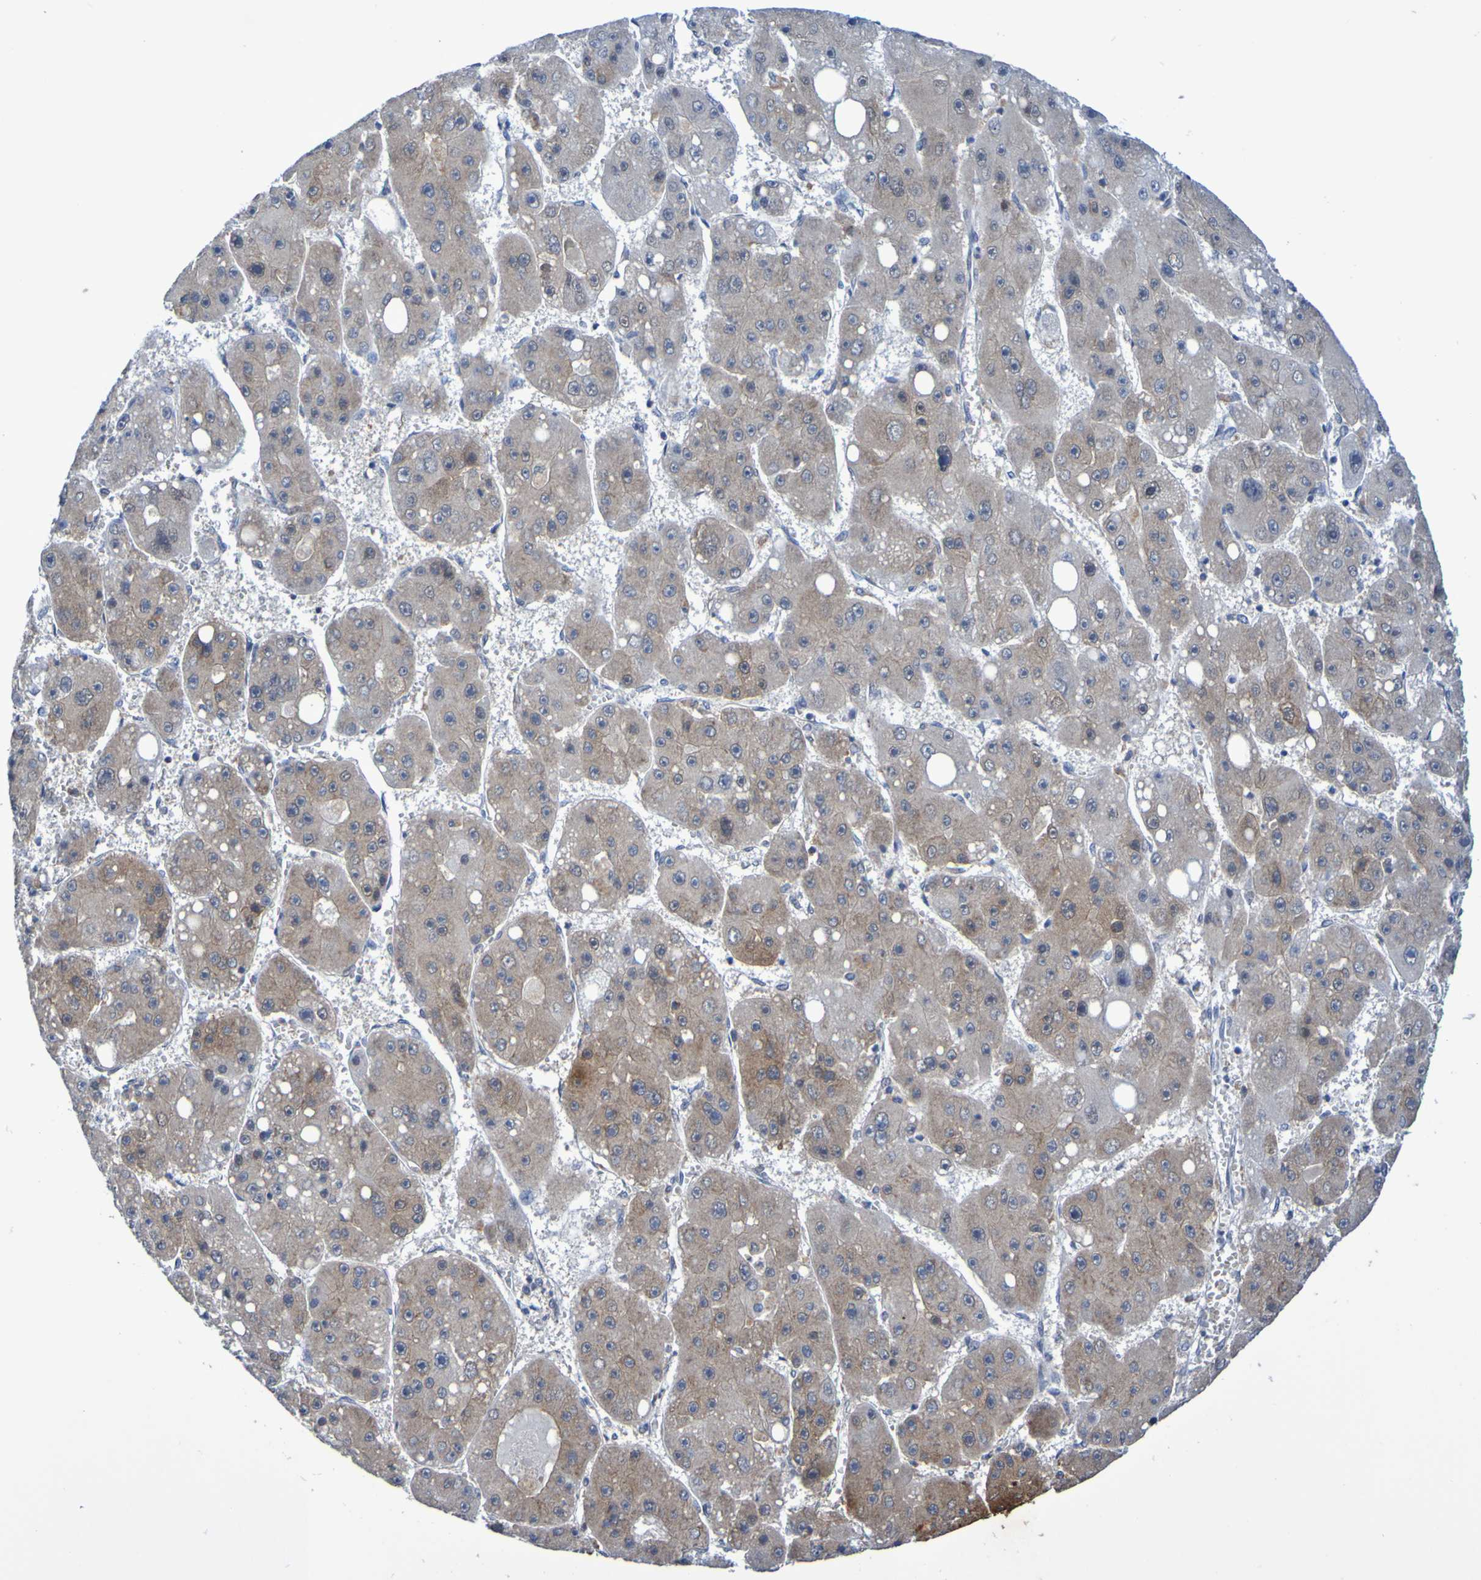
{"staining": {"intensity": "weak", "quantity": "25%-75%", "location": "cytoplasmic/membranous"}, "tissue": "liver cancer", "cell_type": "Tumor cells", "image_type": "cancer", "snomed": [{"axis": "morphology", "description": "Carcinoma, Hepatocellular, NOS"}, {"axis": "topography", "description": "Liver"}], "caption": "Human liver hepatocellular carcinoma stained with a brown dye displays weak cytoplasmic/membranous positive positivity in about 25%-75% of tumor cells.", "gene": "ATIC", "patient": {"sex": "female", "age": 61}}